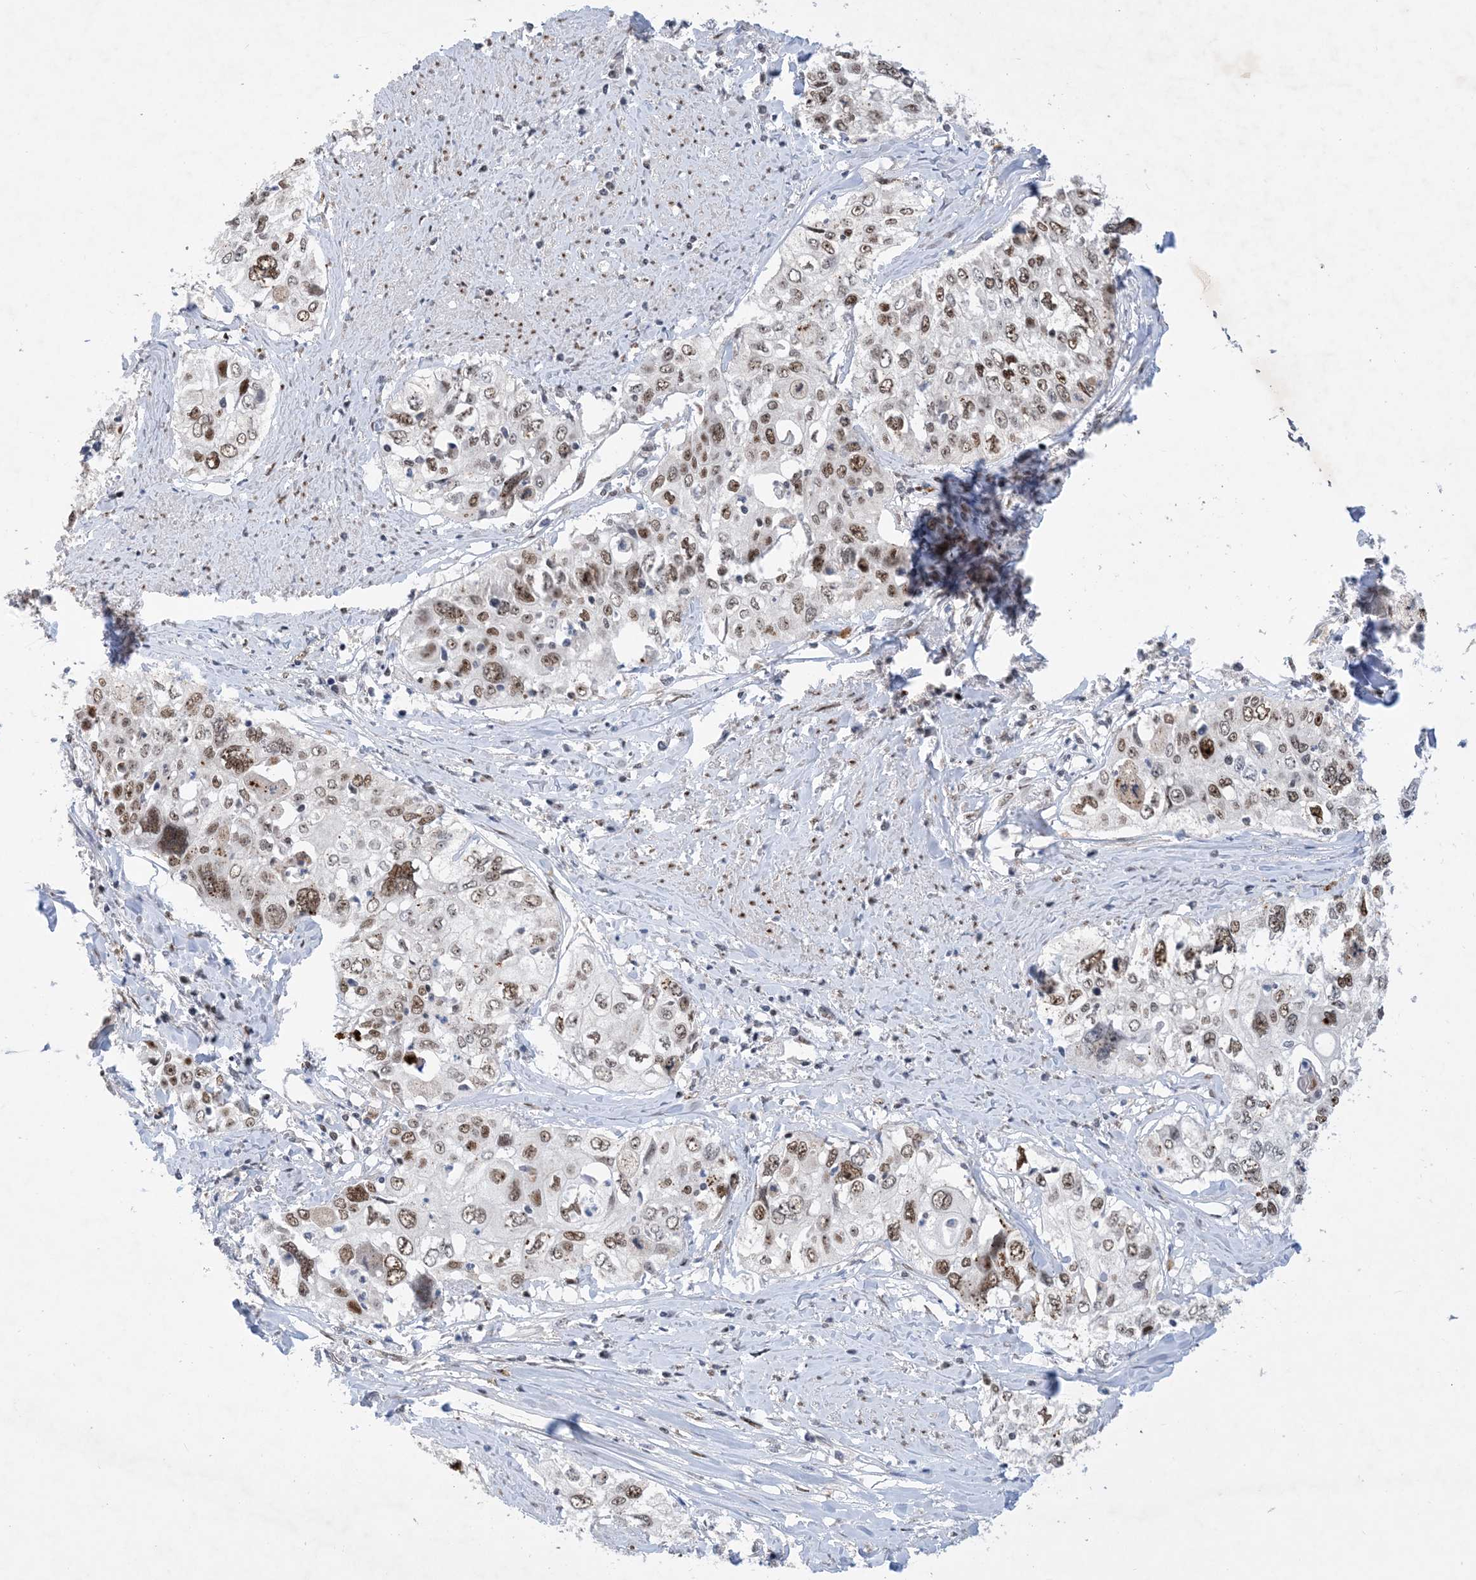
{"staining": {"intensity": "moderate", "quantity": ">75%", "location": "nuclear"}, "tissue": "cervical cancer", "cell_type": "Tumor cells", "image_type": "cancer", "snomed": [{"axis": "morphology", "description": "Squamous cell carcinoma, NOS"}, {"axis": "topography", "description": "Cervix"}], "caption": "Immunohistochemistry (IHC) histopathology image of neoplastic tissue: human squamous cell carcinoma (cervical) stained using immunohistochemistry (IHC) displays medium levels of moderate protein expression localized specifically in the nuclear of tumor cells, appearing as a nuclear brown color.", "gene": "TSPYL1", "patient": {"sex": "female", "age": 31}}